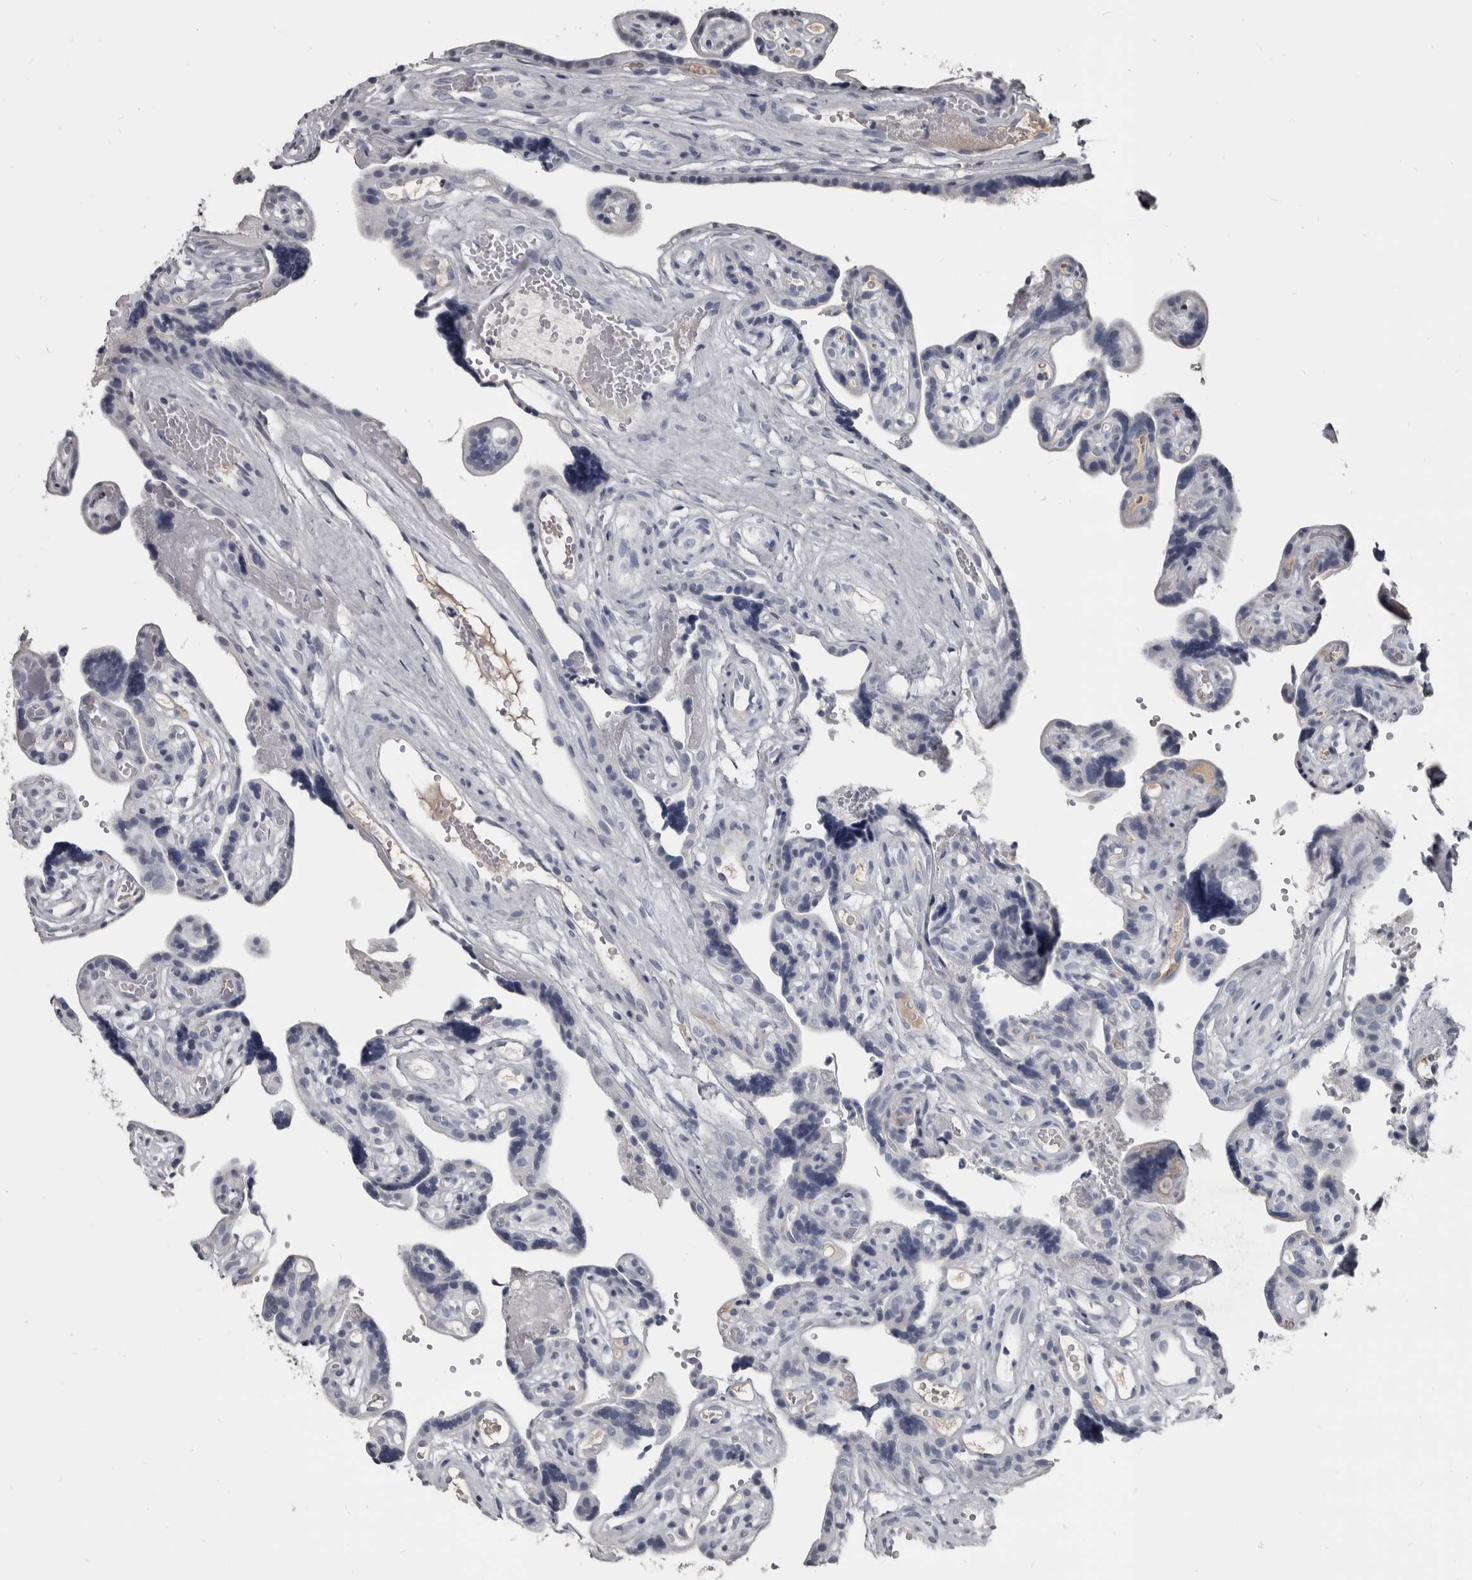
{"staining": {"intensity": "moderate", "quantity": "25%-75%", "location": "nuclear"}, "tissue": "placenta", "cell_type": "Decidual cells", "image_type": "normal", "snomed": [{"axis": "morphology", "description": "Normal tissue, NOS"}, {"axis": "topography", "description": "Placenta"}], "caption": "This is an image of immunohistochemistry (IHC) staining of normal placenta, which shows moderate positivity in the nuclear of decidual cells.", "gene": "GREB1", "patient": {"sex": "female", "age": 30}}